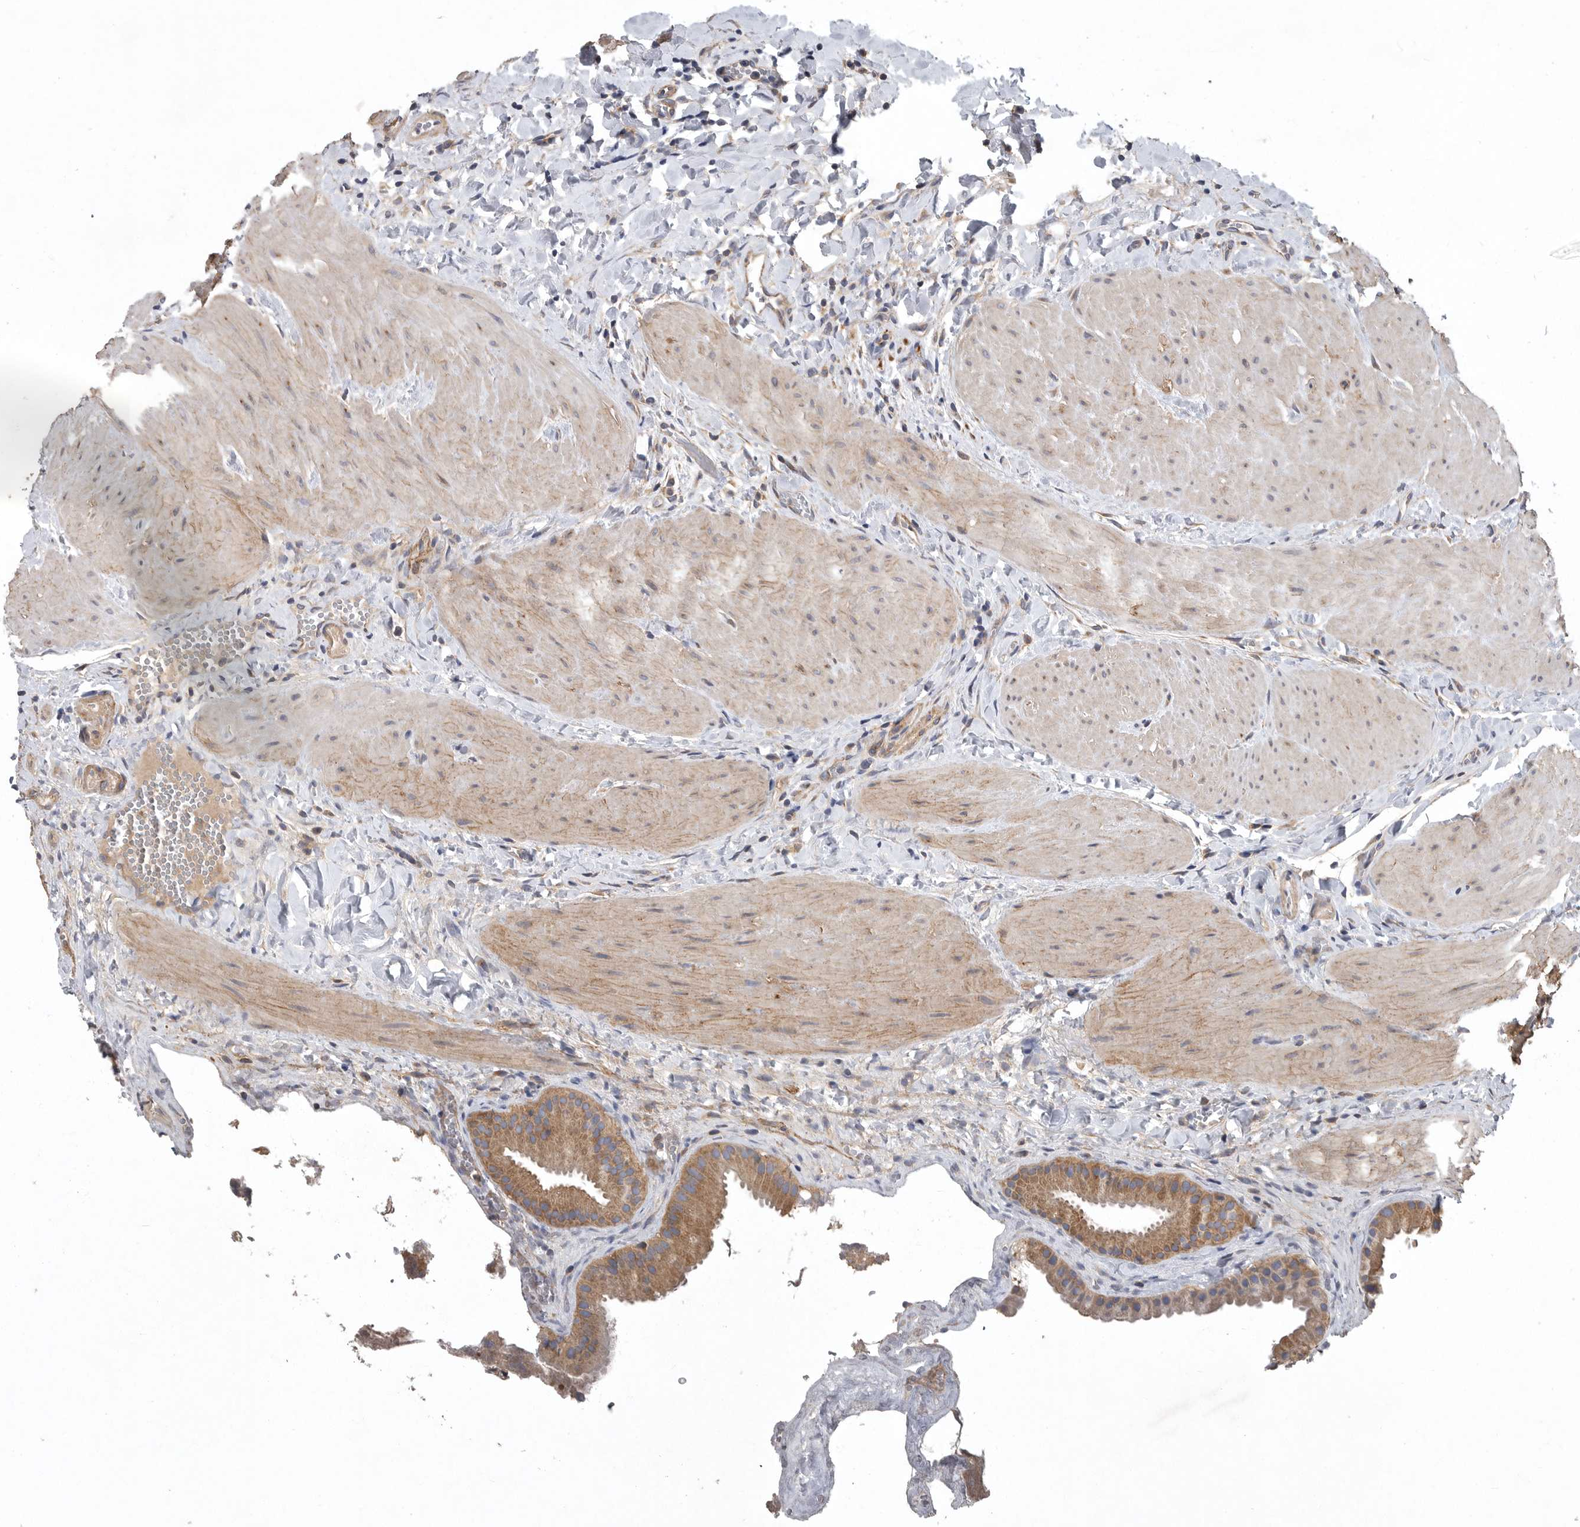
{"staining": {"intensity": "moderate", "quantity": ">75%", "location": "cytoplasmic/membranous"}, "tissue": "gallbladder", "cell_type": "Glandular cells", "image_type": "normal", "snomed": [{"axis": "morphology", "description": "Normal tissue, NOS"}, {"axis": "topography", "description": "Gallbladder"}], "caption": "Moderate cytoplasmic/membranous staining for a protein is present in about >75% of glandular cells of normal gallbladder using immunohistochemistry.", "gene": "OXR1", "patient": {"sex": "male", "age": 55}}